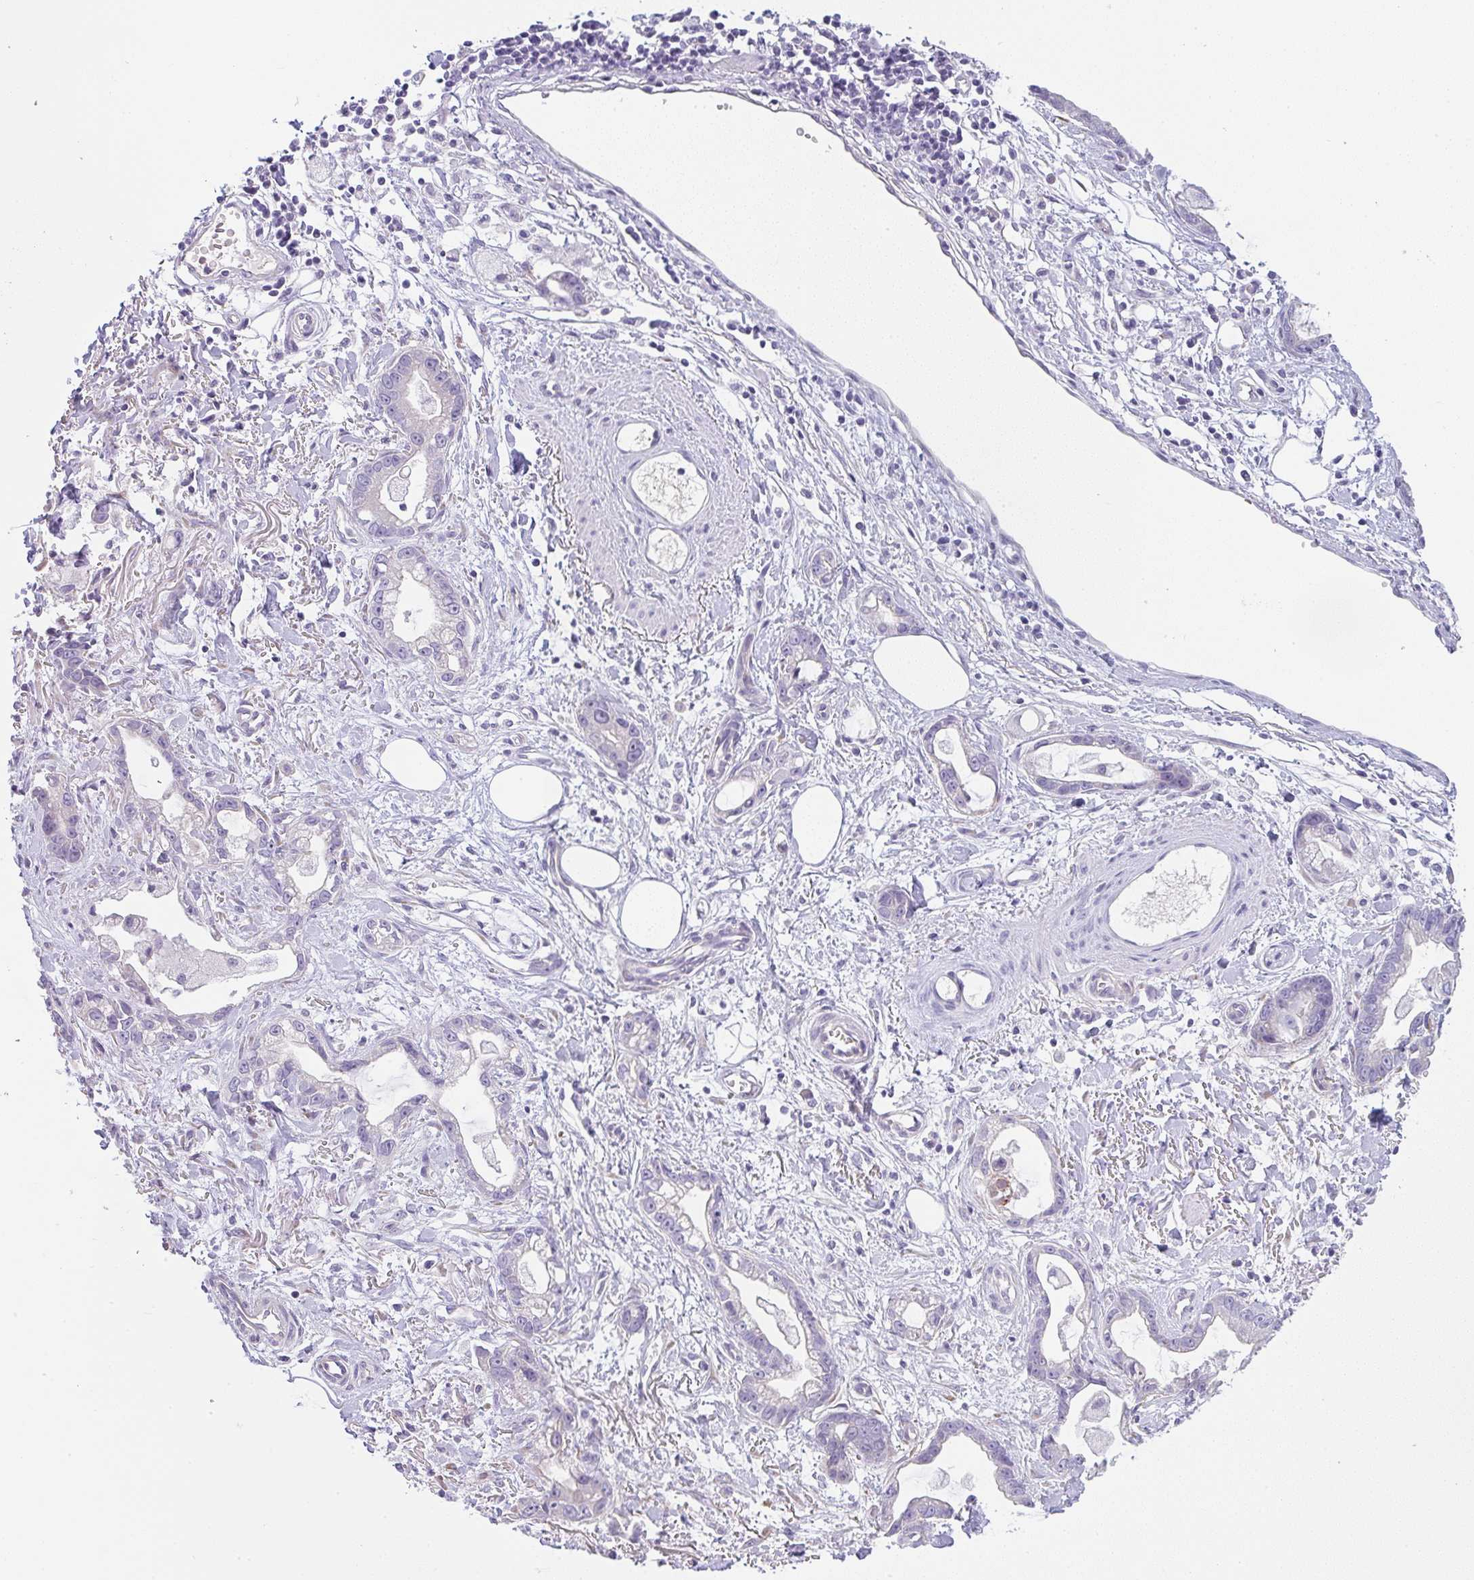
{"staining": {"intensity": "negative", "quantity": "none", "location": "none"}, "tissue": "stomach cancer", "cell_type": "Tumor cells", "image_type": "cancer", "snomed": [{"axis": "morphology", "description": "Adenocarcinoma, NOS"}, {"axis": "topography", "description": "Stomach"}], "caption": "This is an immunohistochemistry (IHC) histopathology image of stomach adenocarcinoma. There is no staining in tumor cells.", "gene": "LPAR4", "patient": {"sex": "male", "age": 55}}